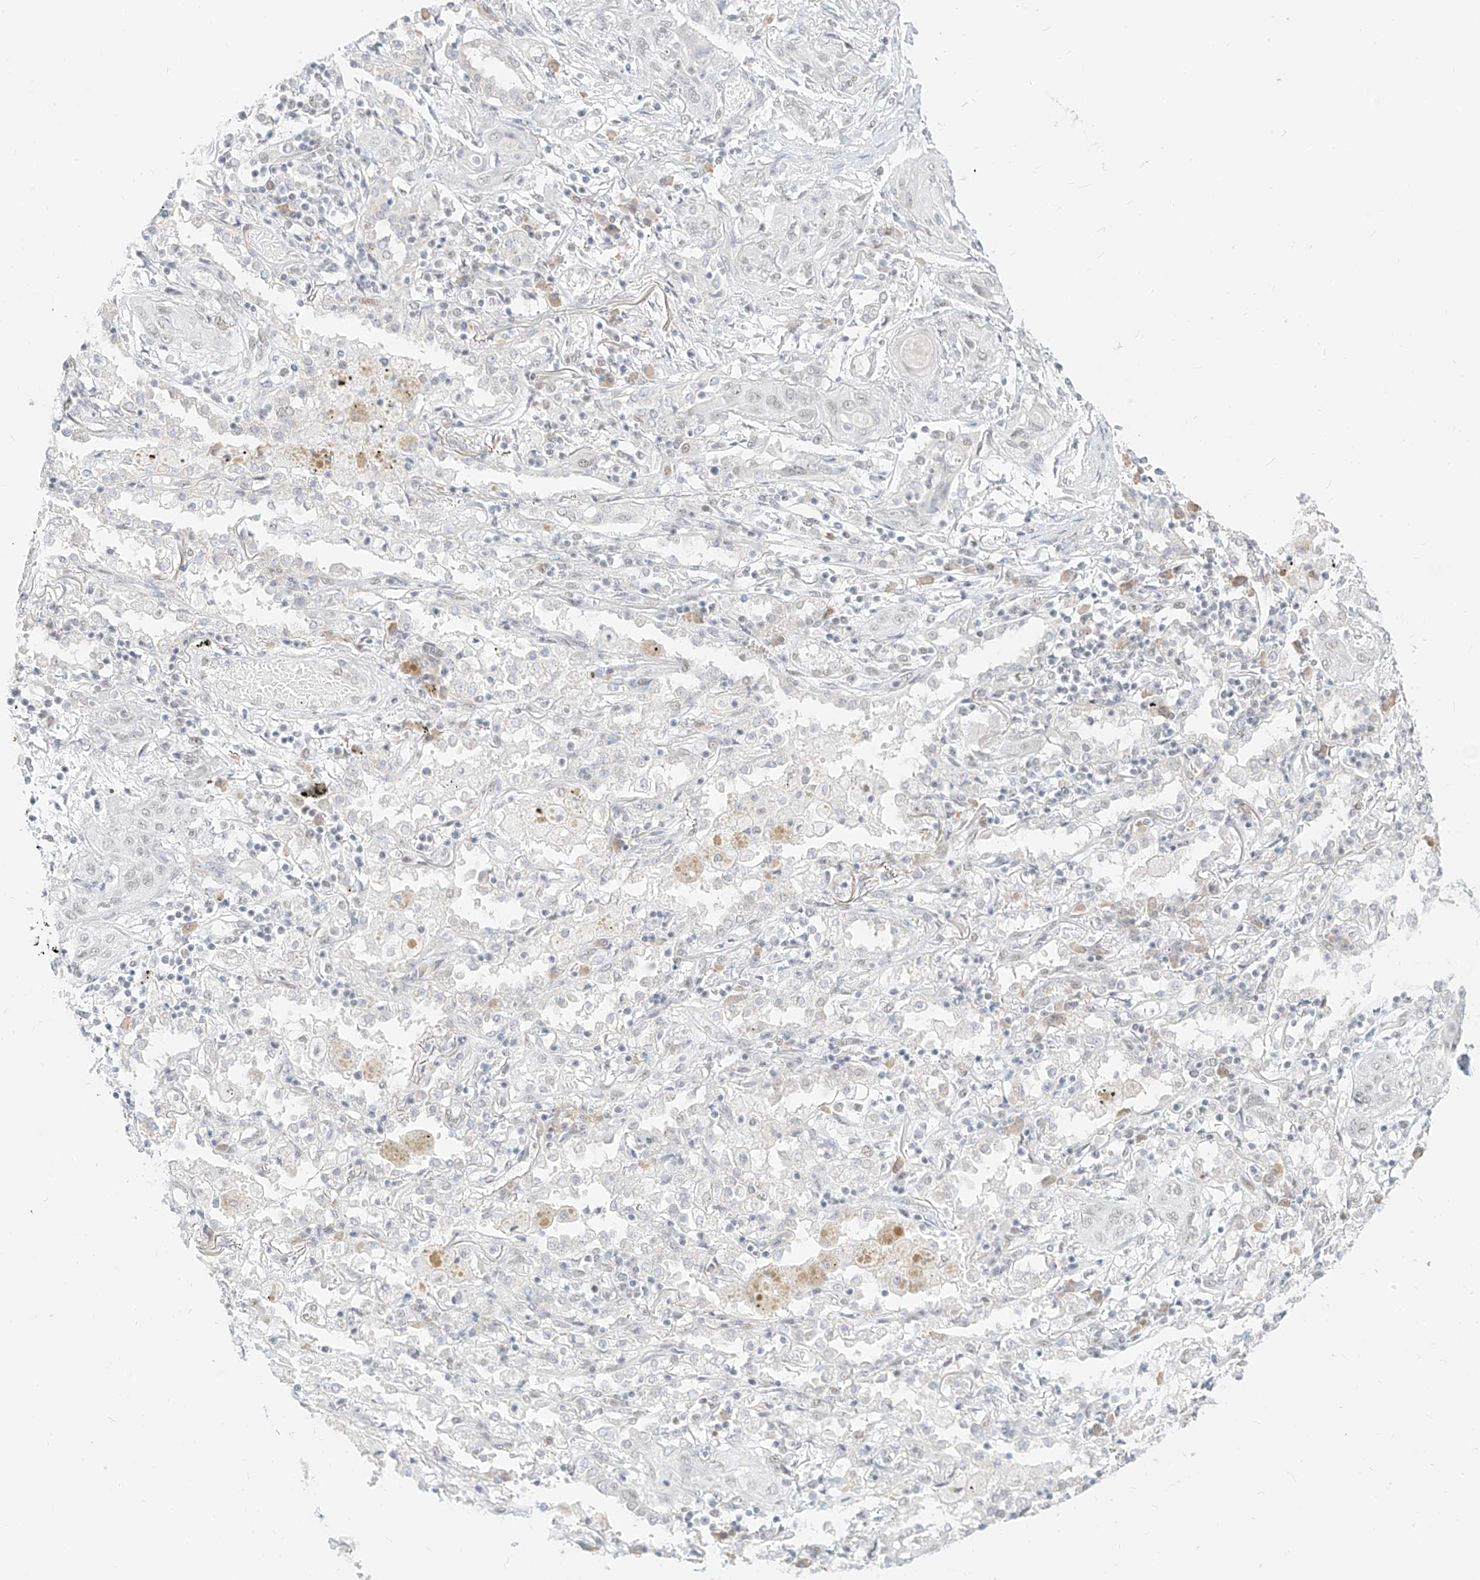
{"staining": {"intensity": "negative", "quantity": "none", "location": "none"}, "tissue": "lung cancer", "cell_type": "Tumor cells", "image_type": "cancer", "snomed": [{"axis": "morphology", "description": "Squamous cell carcinoma, NOS"}, {"axis": "topography", "description": "Lung"}], "caption": "IHC of squamous cell carcinoma (lung) demonstrates no expression in tumor cells.", "gene": "SUPT5H", "patient": {"sex": "female", "age": 47}}